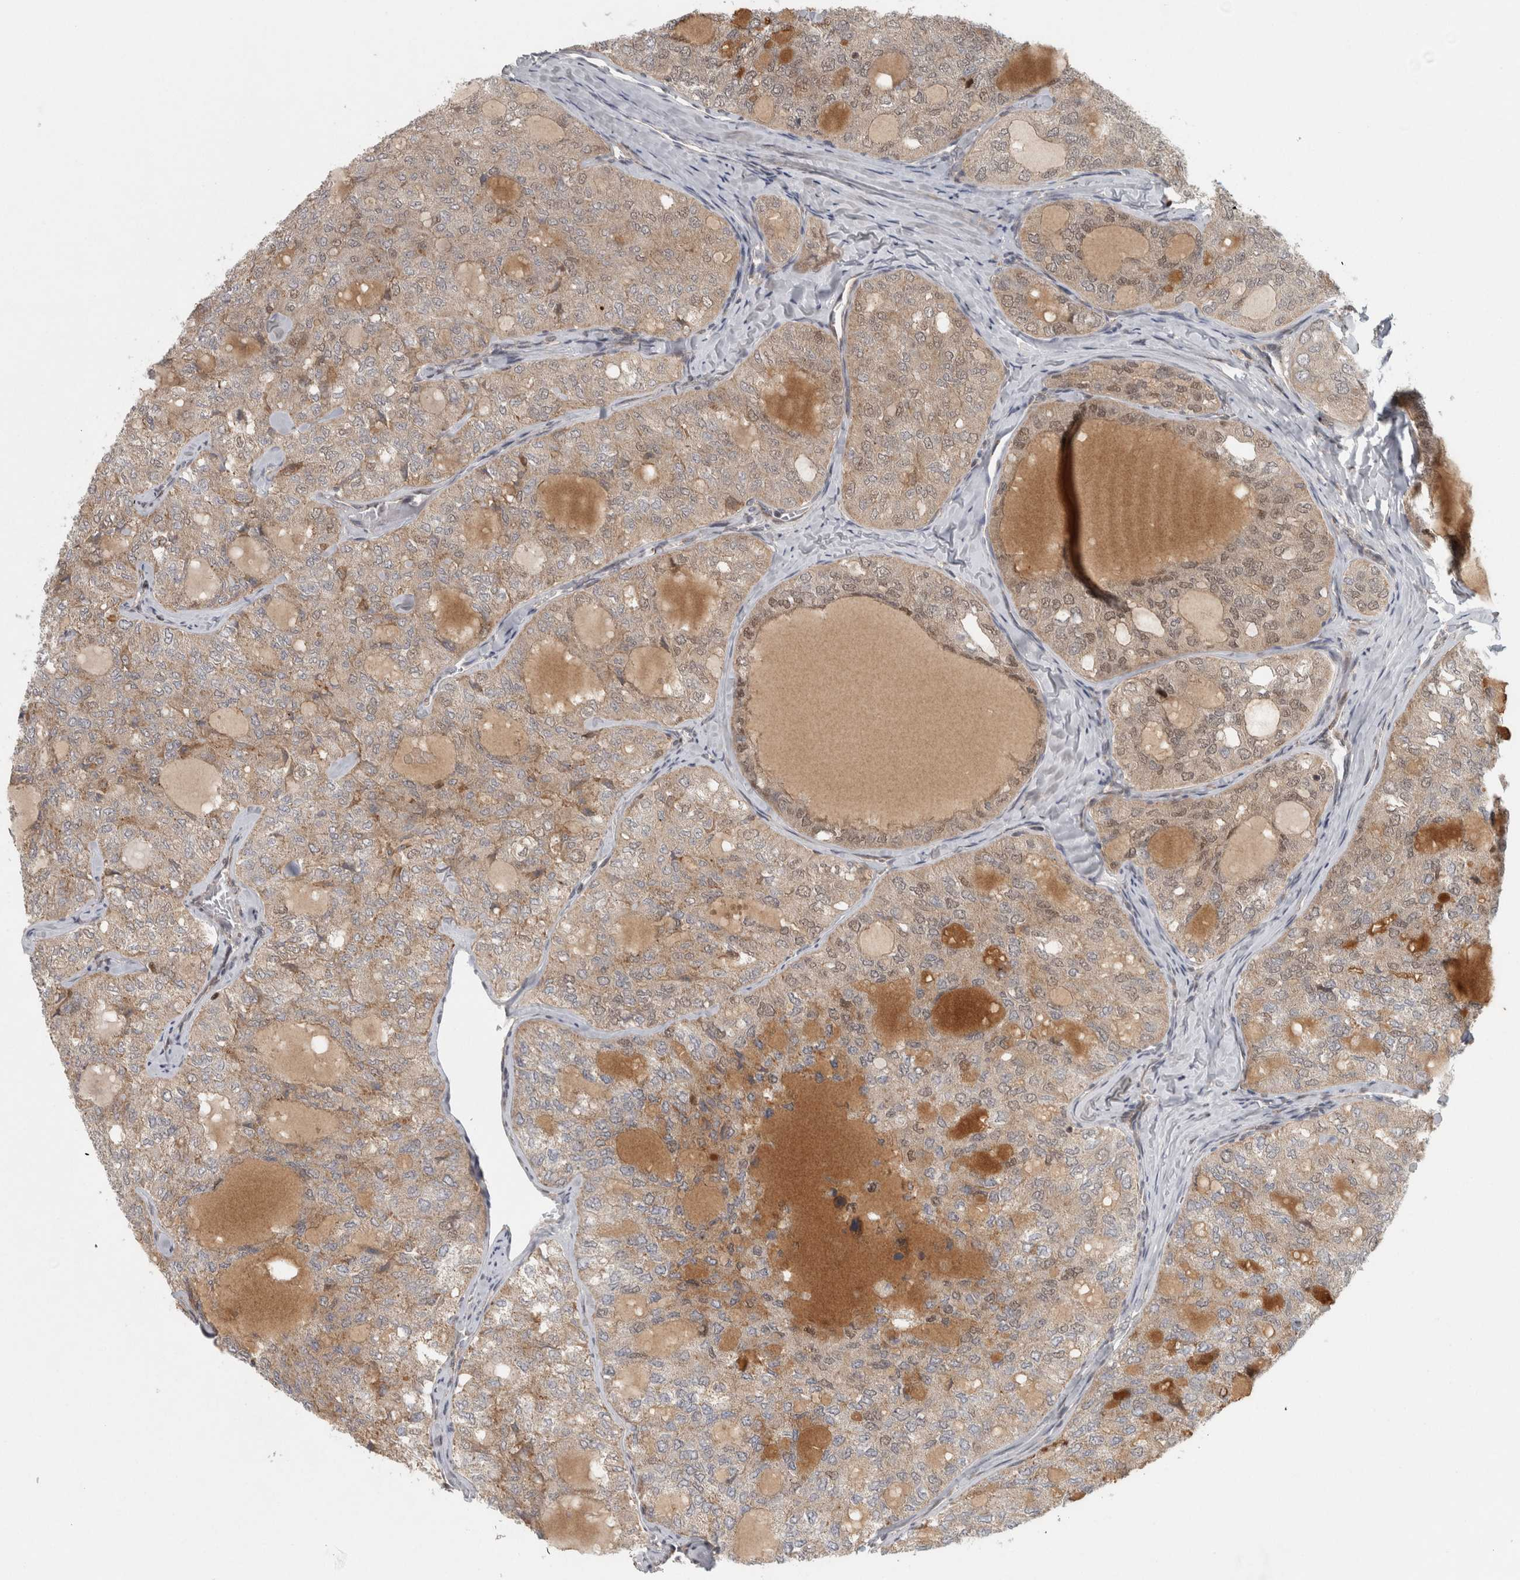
{"staining": {"intensity": "weak", "quantity": ">75%", "location": "cytoplasmic/membranous,nuclear"}, "tissue": "thyroid cancer", "cell_type": "Tumor cells", "image_type": "cancer", "snomed": [{"axis": "morphology", "description": "Follicular adenoma carcinoma, NOS"}, {"axis": "topography", "description": "Thyroid gland"}], "caption": "Weak cytoplasmic/membranous and nuclear protein expression is seen in approximately >75% of tumor cells in thyroid cancer. The protein is shown in brown color, while the nuclei are stained blue.", "gene": "KDM8", "patient": {"sex": "male", "age": 75}}